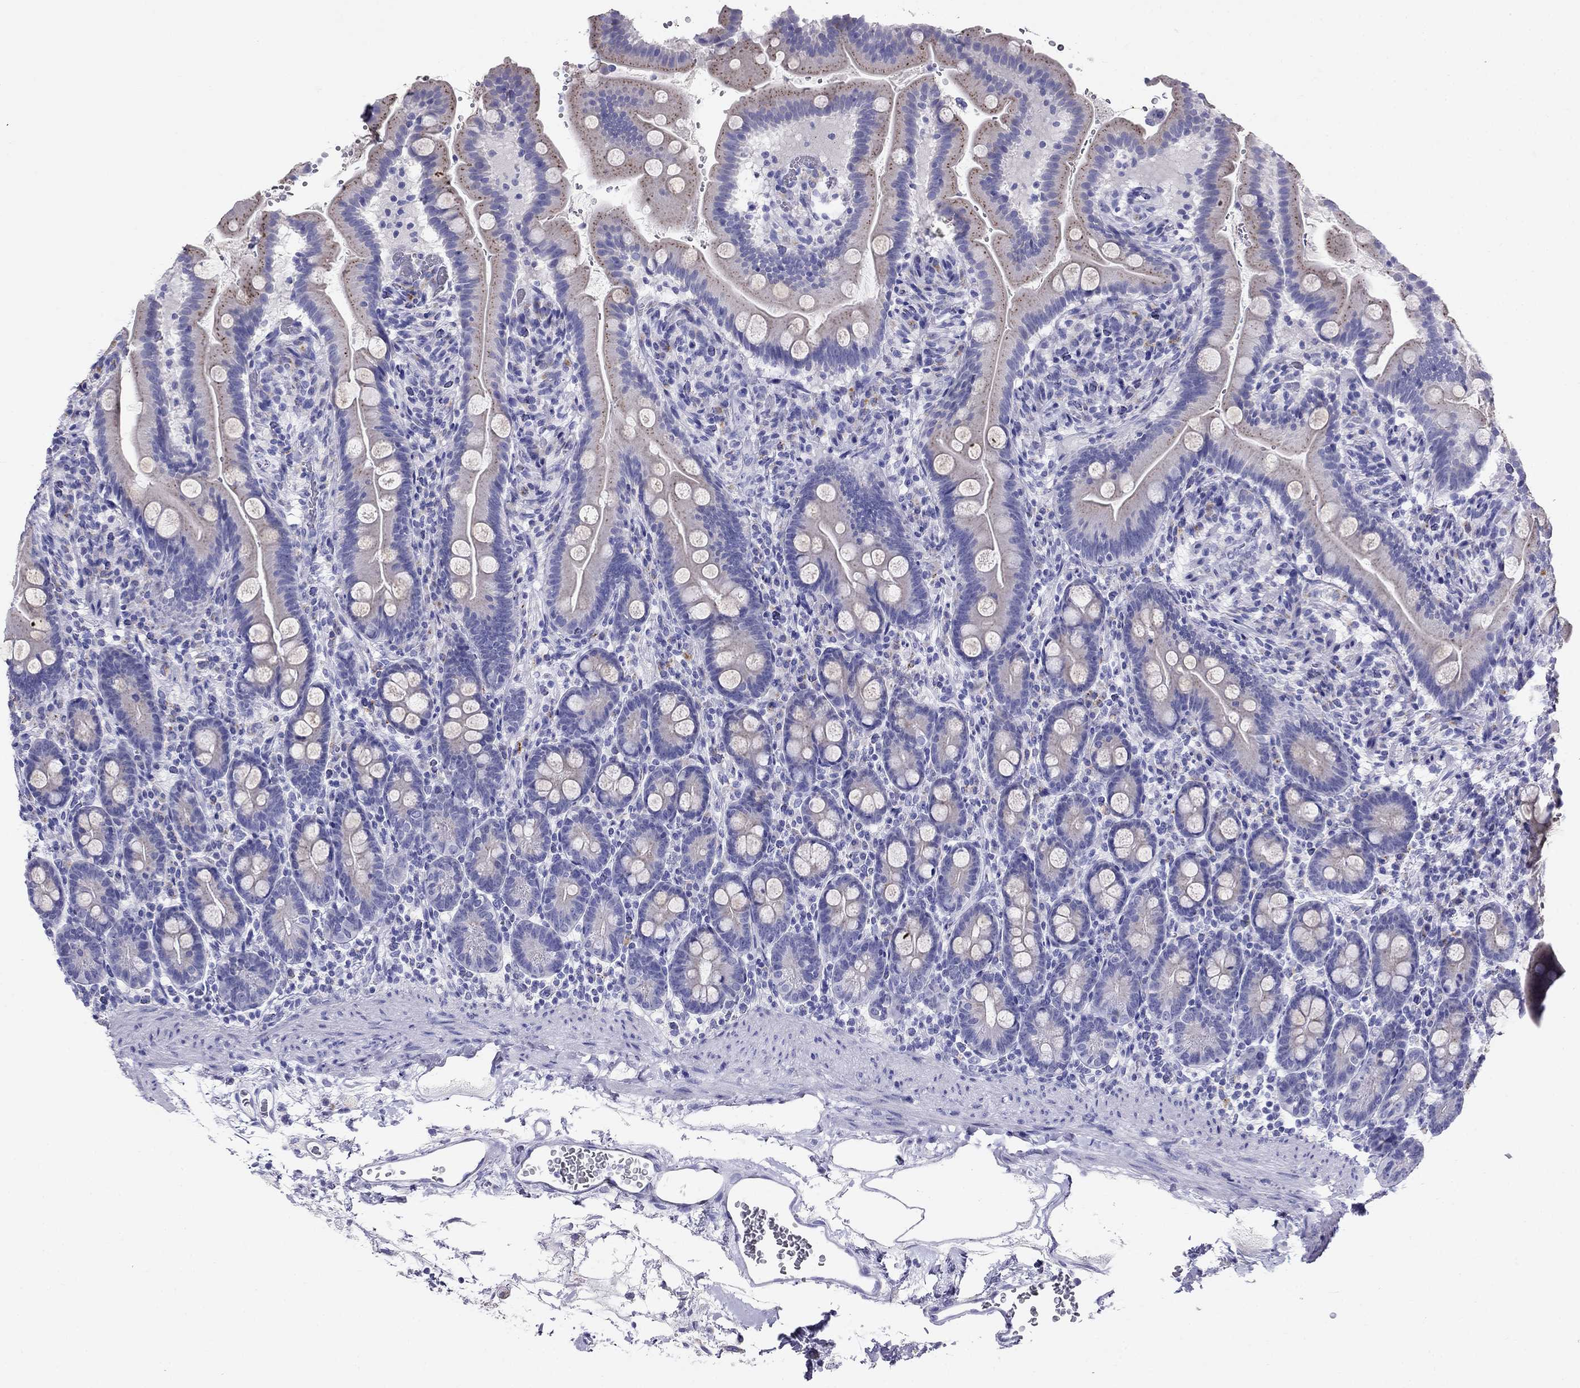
{"staining": {"intensity": "negative", "quantity": "none", "location": "none"}, "tissue": "small intestine", "cell_type": "Glandular cells", "image_type": "normal", "snomed": [{"axis": "morphology", "description": "Normal tissue, NOS"}, {"axis": "topography", "description": "Small intestine"}], "caption": "The image exhibits no staining of glandular cells in unremarkable small intestine.", "gene": "MC5R", "patient": {"sex": "female", "age": 44}}